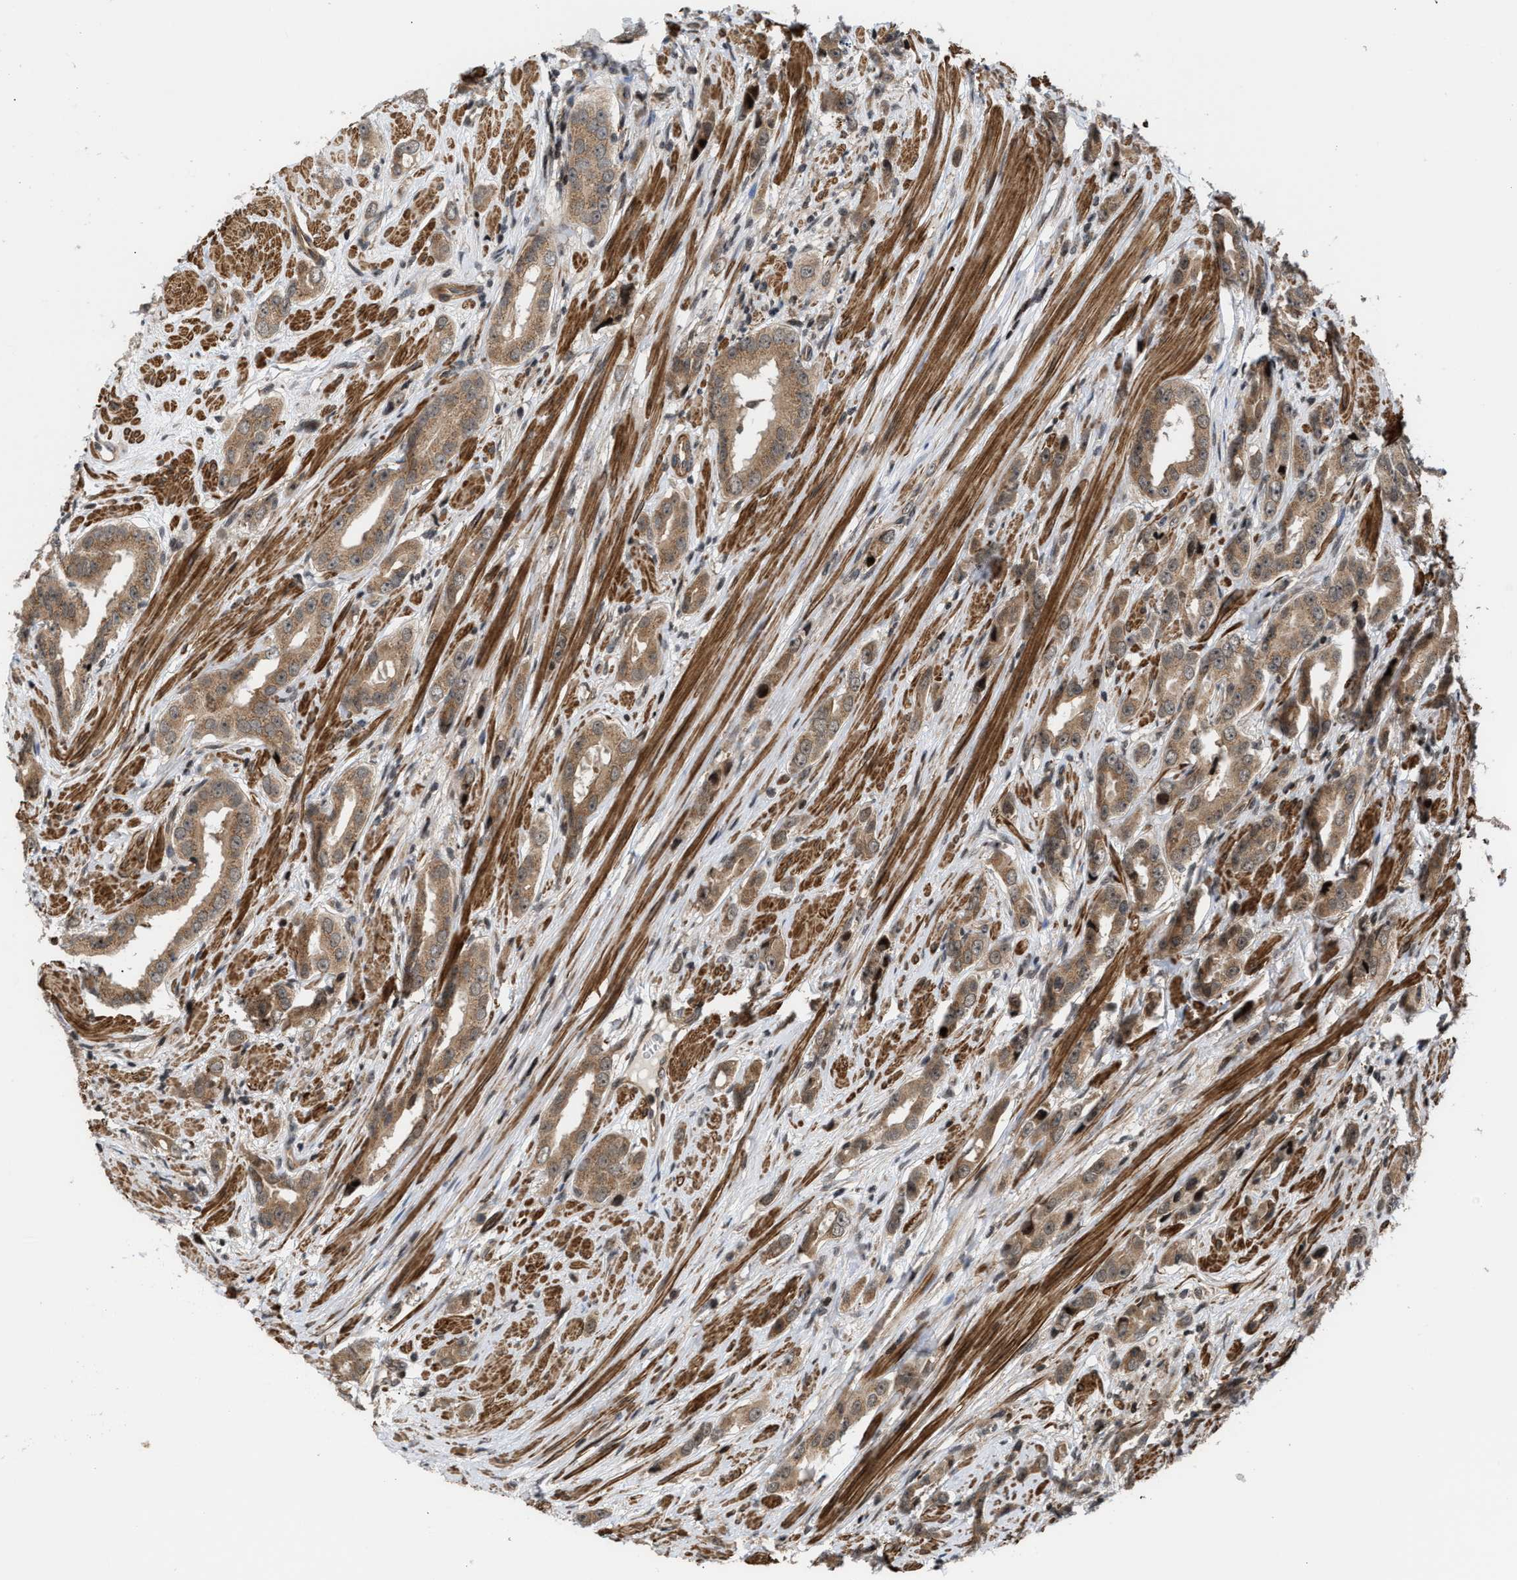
{"staining": {"intensity": "moderate", "quantity": ">75%", "location": "cytoplasmic/membranous"}, "tissue": "prostate cancer", "cell_type": "Tumor cells", "image_type": "cancer", "snomed": [{"axis": "morphology", "description": "Adenocarcinoma, Medium grade"}, {"axis": "topography", "description": "Prostate"}], "caption": "Tumor cells exhibit moderate cytoplasmic/membranous positivity in about >75% of cells in prostate cancer.", "gene": "STAU2", "patient": {"sex": "male", "age": 53}}